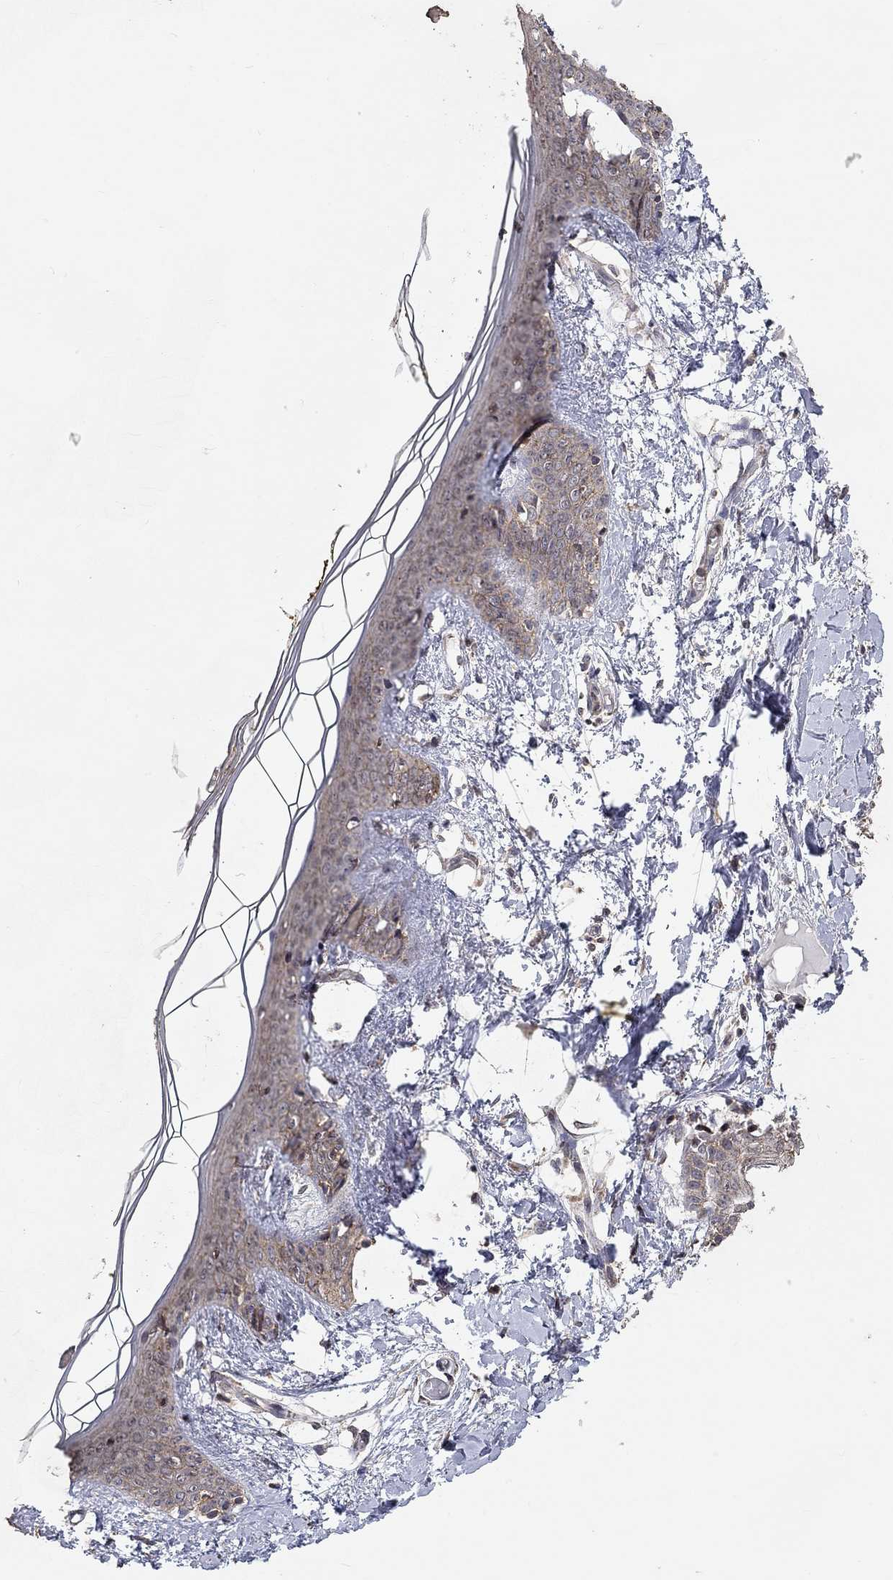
{"staining": {"intensity": "negative", "quantity": "none", "location": "none"}, "tissue": "skin", "cell_type": "Fibroblasts", "image_type": "normal", "snomed": [{"axis": "morphology", "description": "Normal tissue, NOS"}, {"axis": "topography", "description": "Skin"}], "caption": "Fibroblasts show no significant positivity in benign skin. (DAB (3,3'-diaminobenzidine) immunohistochemistry visualized using brightfield microscopy, high magnification).", "gene": "ANKRA2", "patient": {"sex": "female", "age": 34}}